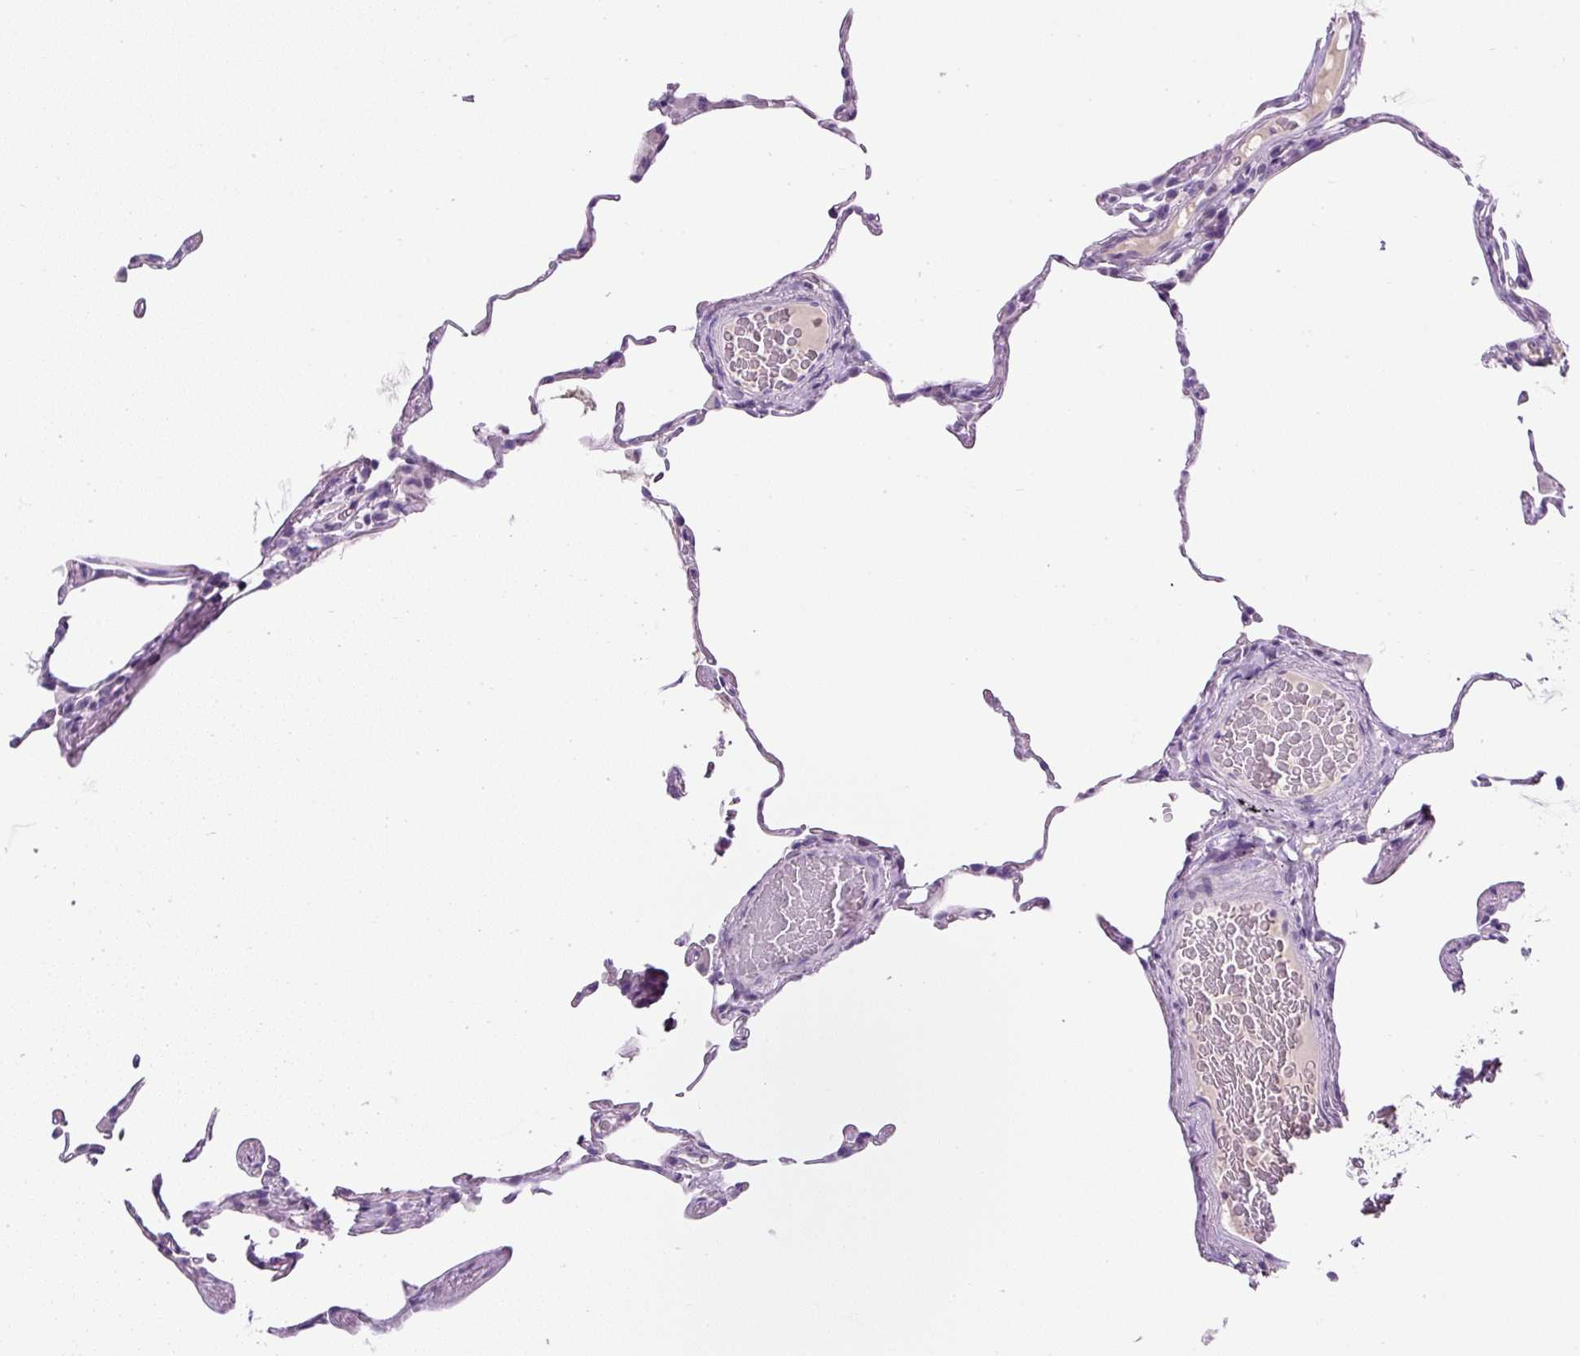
{"staining": {"intensity": "negative", "quantity": "none", "location": "none"}, "tissue": "lung", "cell_type": "Alveolar cells", "image_type": "normal", "snomed": [{"axis": "morphology", "description": "Normal tissue, NOS"}, {"axis": "topography", "description": "Lung"}], "caption": "DAB (3,3'-diaminobenzidine) immunohistochemical staining of normal lung demonstrates no significant positivity in alveolar cells.", "gene": "COL9A2", "patient": {"sex": "female", "age": 57}}